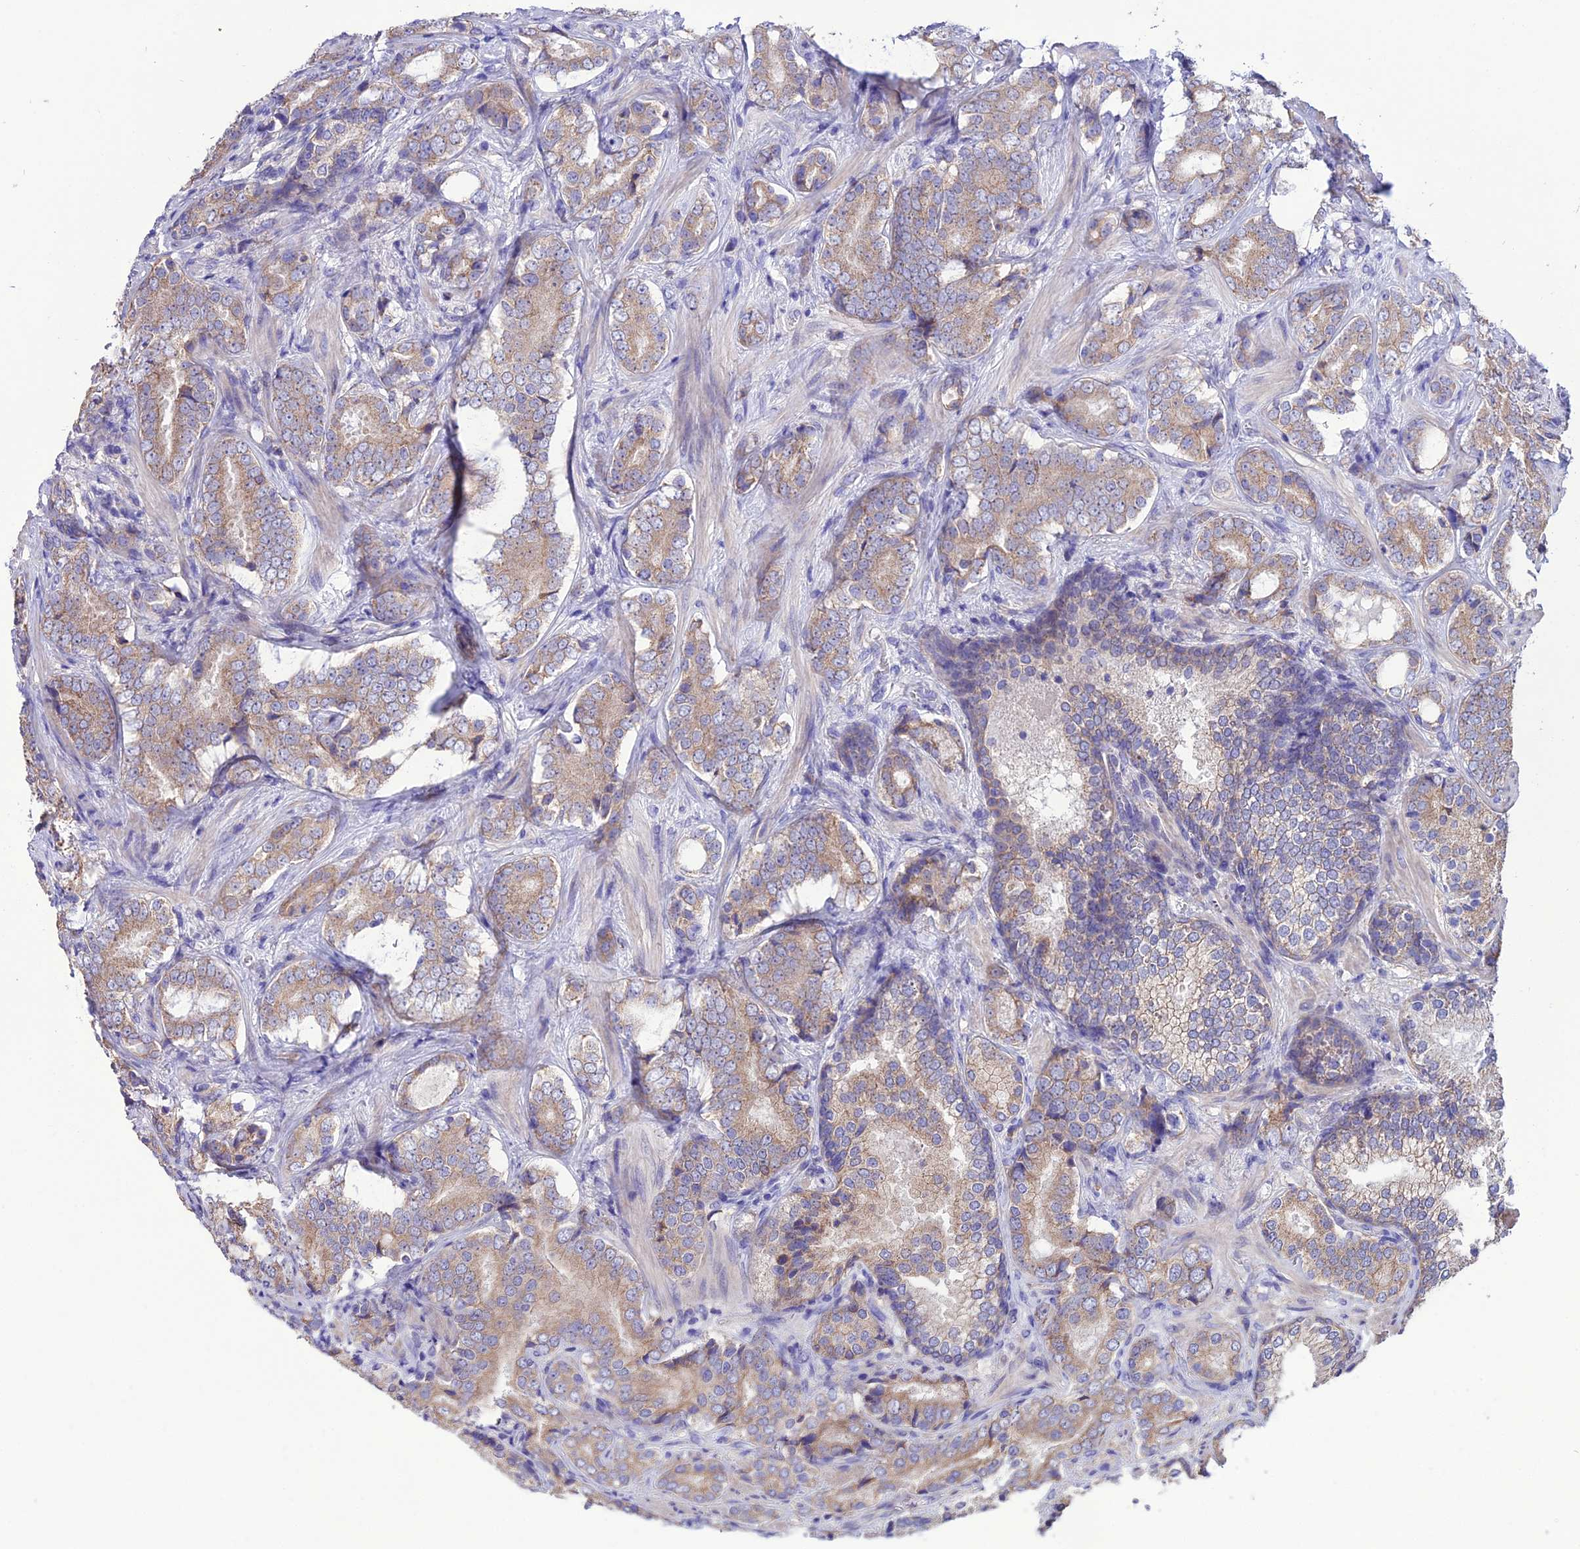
{"staining": {"intensity": "moderate", "quantity": ">75%", "location": "cytoplasmic/membranous"}, "tissue": "prostate cancer", "cell_type": "Tumor cells", "image_type": "cancer", "snomed": [{"axis": "morphology", "description": "Adenocarcinoma, Low grade"}, {"axis": "topography", "description": "Prostate"}], "caption": "Immunohistochemical staining of prostate cancer demonstrates medium levels of moderate cytoplasmic/membranous expression in approximately >75% of tumor cells.", "gene": "HOGA1", "patient": {"sex": "male", "age": 58}}